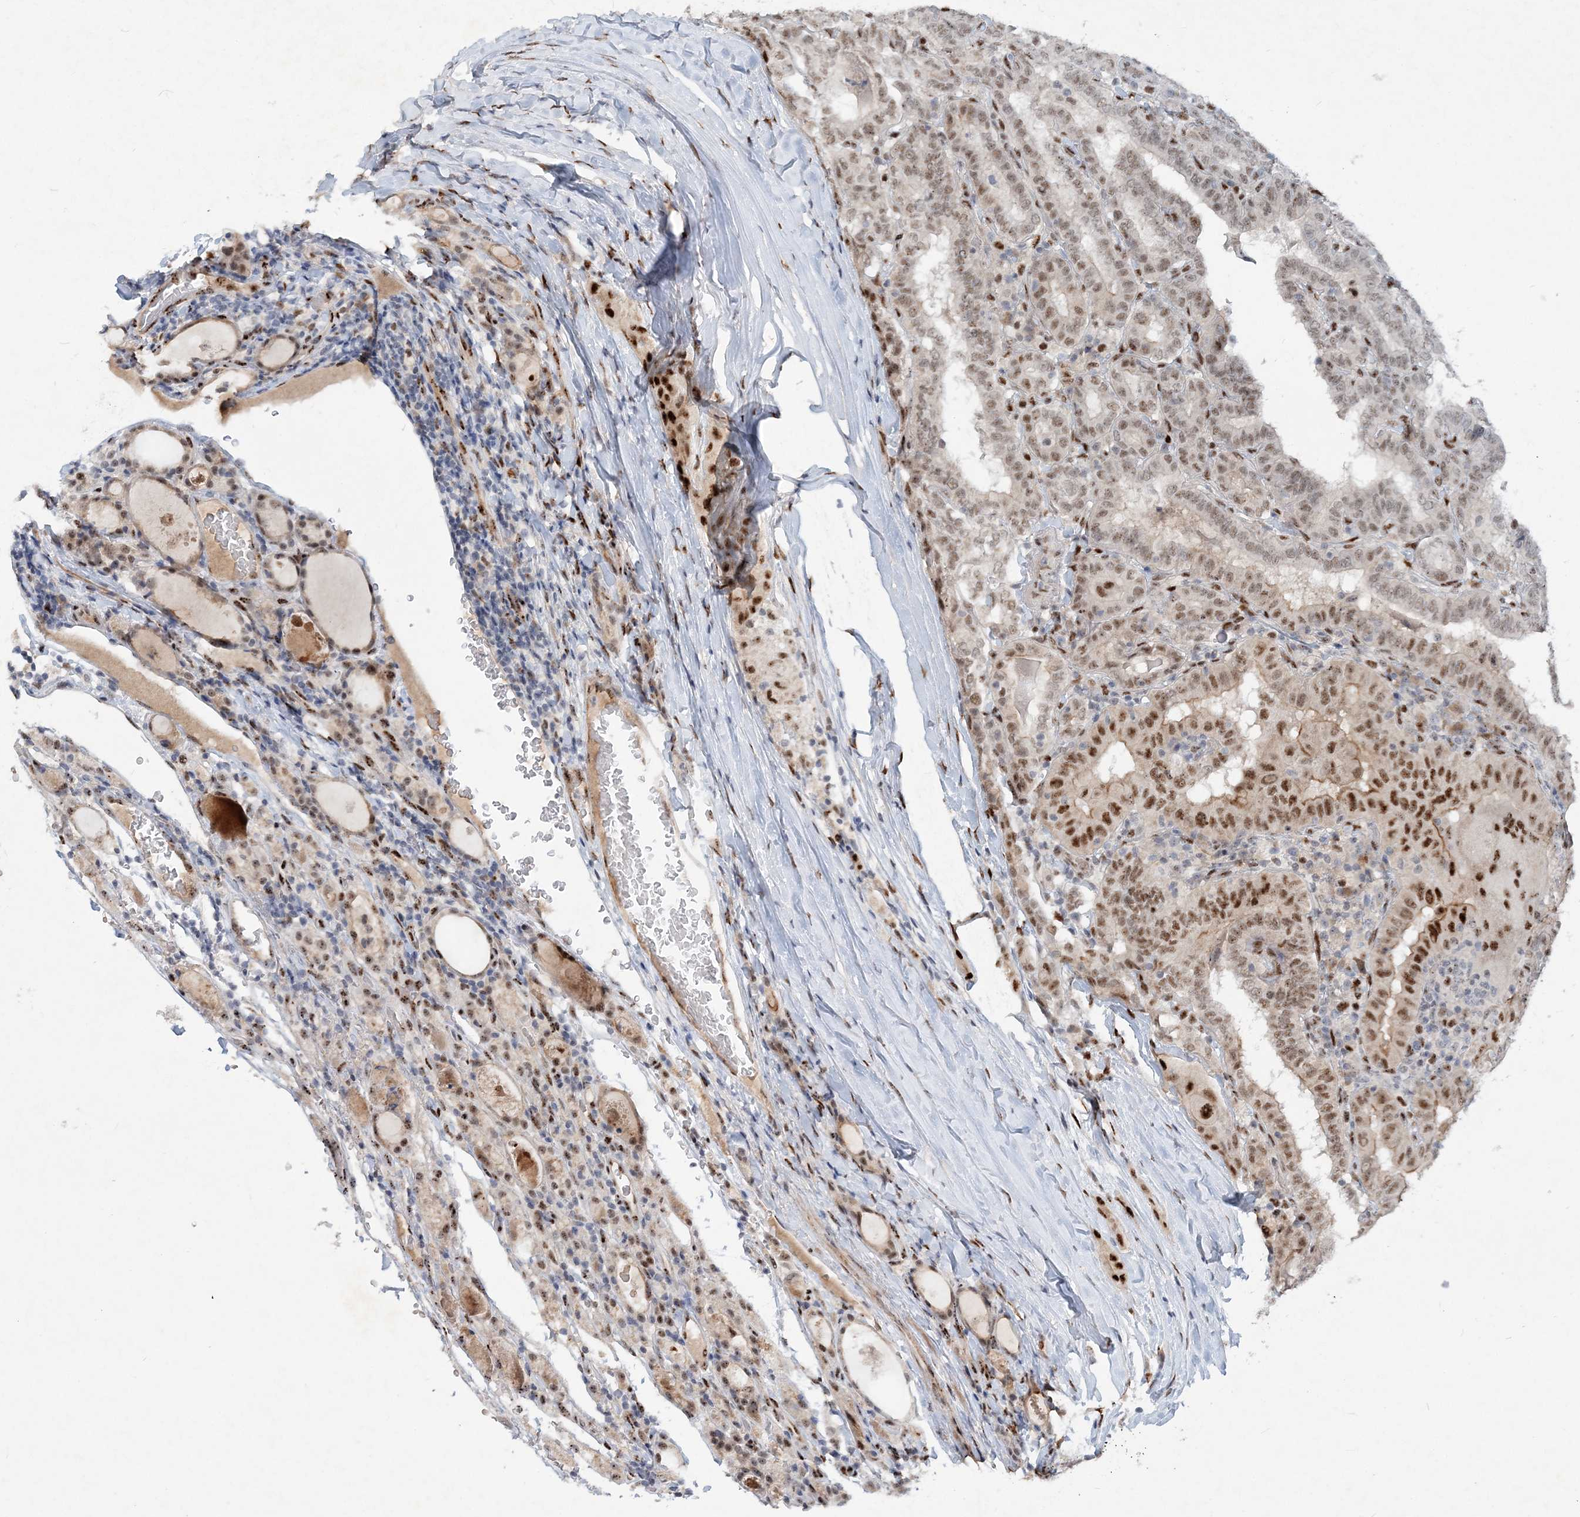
{"staining": {"intensity": "strong", "quantity": "25%-75%", "location": "cytoplasmic/membranous,nuclear"}, "tissue": "thyroid cancer", "cell_type": "Tumor cells", "image_type": "cancer", "snomed": [{"axis": "morphology", "description": "Papillary adenocarcinoma, NOS"}, {"axis": "topography", "description": "Thyroid gland"}], "caption": "Tumor cells exhibit high levels of strong cytoplasmic/membranous and nuclear expression in approximately 25%-75% of cells in papillary adenocarcinoma (thyroid). (DAB = brown stain, brightfield microscopy at high magnification).", "gene": "GIN1", "patient": {"sex": "female", "age": 72}}